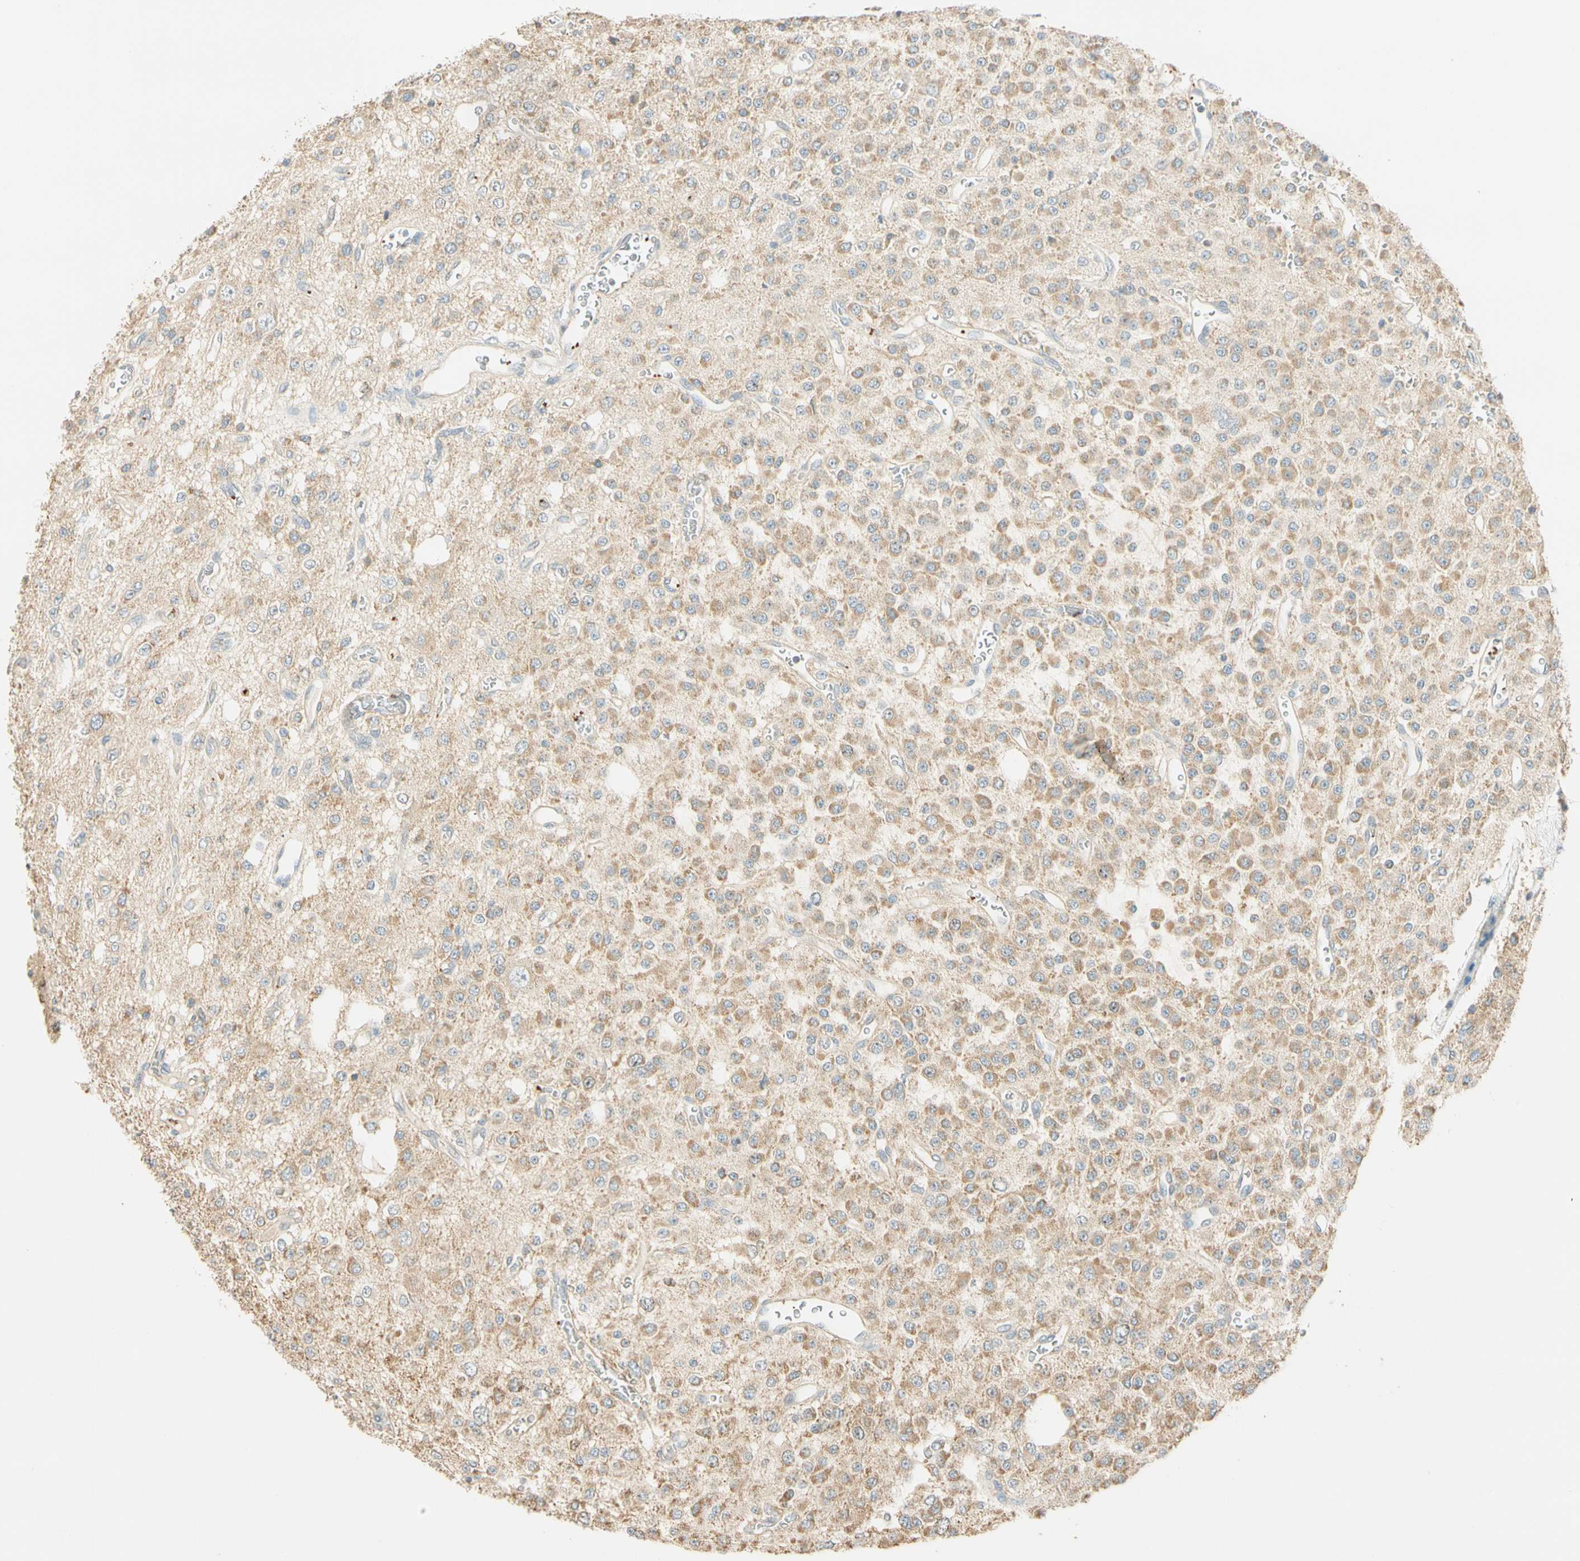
{"staining": {"intensity": "moderate", "quantity": "25%-75%", "location": "cytoplasmic/membranous"}, "tissue": "glioma", "cell_type": "Tumor cells", "image_type": "cancer", "snomed": [{"axis": "morphology", "description": "Glioma, malignant, Low grade"}, {"axis": "topography", "description": "Brain"}], "caption": "Glioma tissue exhibits moderate cytoplasmic/membranous positivity in approximately 25%-75% of tumor cells (brown staining indicates protein expression, while blue staining denotes nuclei).", "gene": "RAD18", "patient": {"sex": "male", "age": 38}}